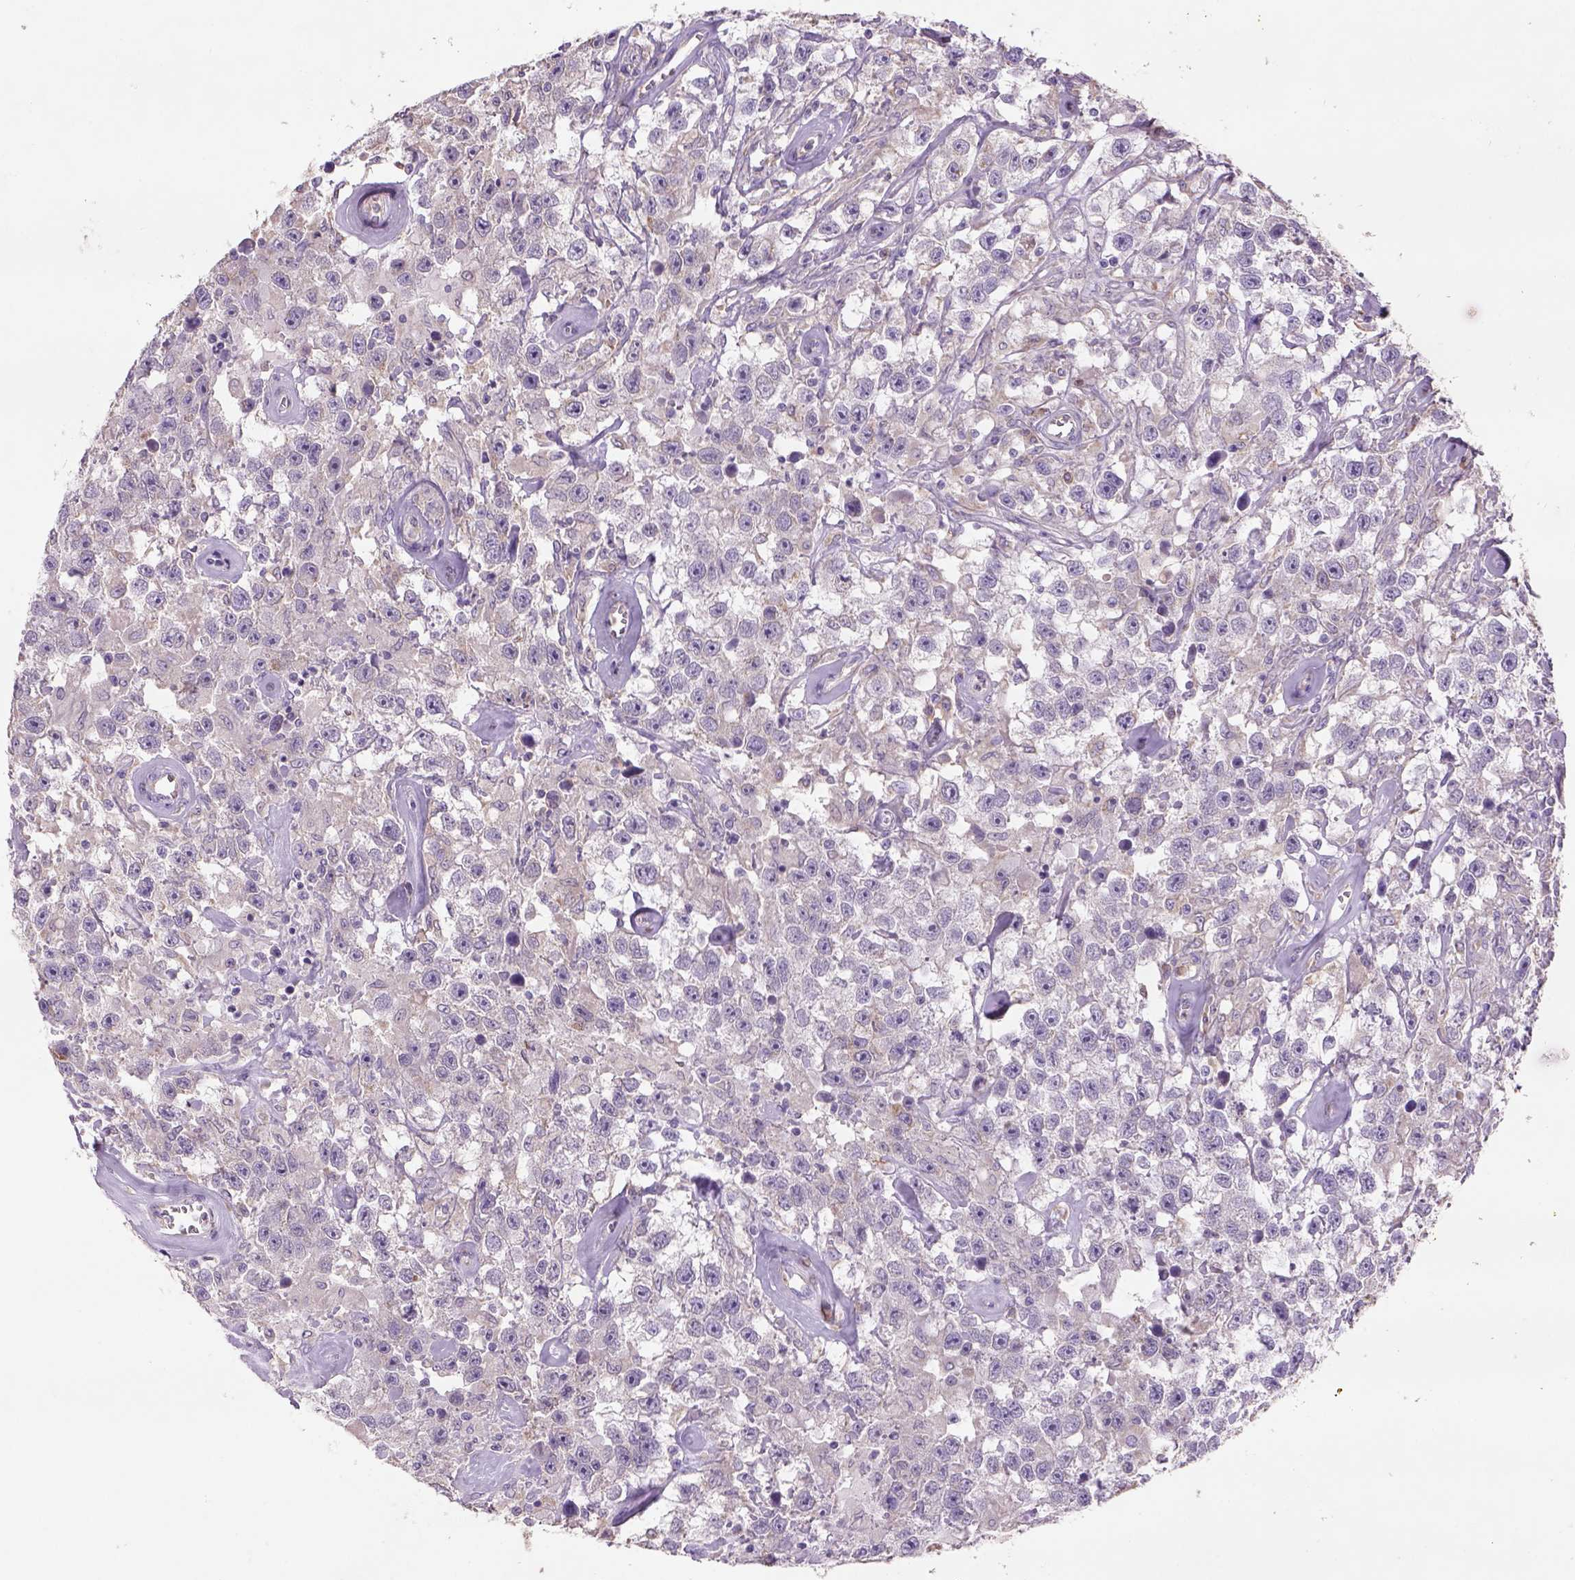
{"staining": {"intensity": "negative", "quantity": "none", "location": "none"}, "tissue": "testis cancer", "cell_type": "Tumor cells", "image_type": "cancer", "snomed": [{"axis": "morphology", "description": "Seminoma, NOS"}, {"axis": "topography", "description": "Testis"}], "caption": "This is a image of immunohistochemistry (IHC) staining of testis cancer (seminoma), which shows no positivity in tumor cells. (DAB immunohistochemistry visualized using brightfield microscopy, high magnification).", "gene": "NAALAD2", "patient": {"sex": "male", "age": 43}}